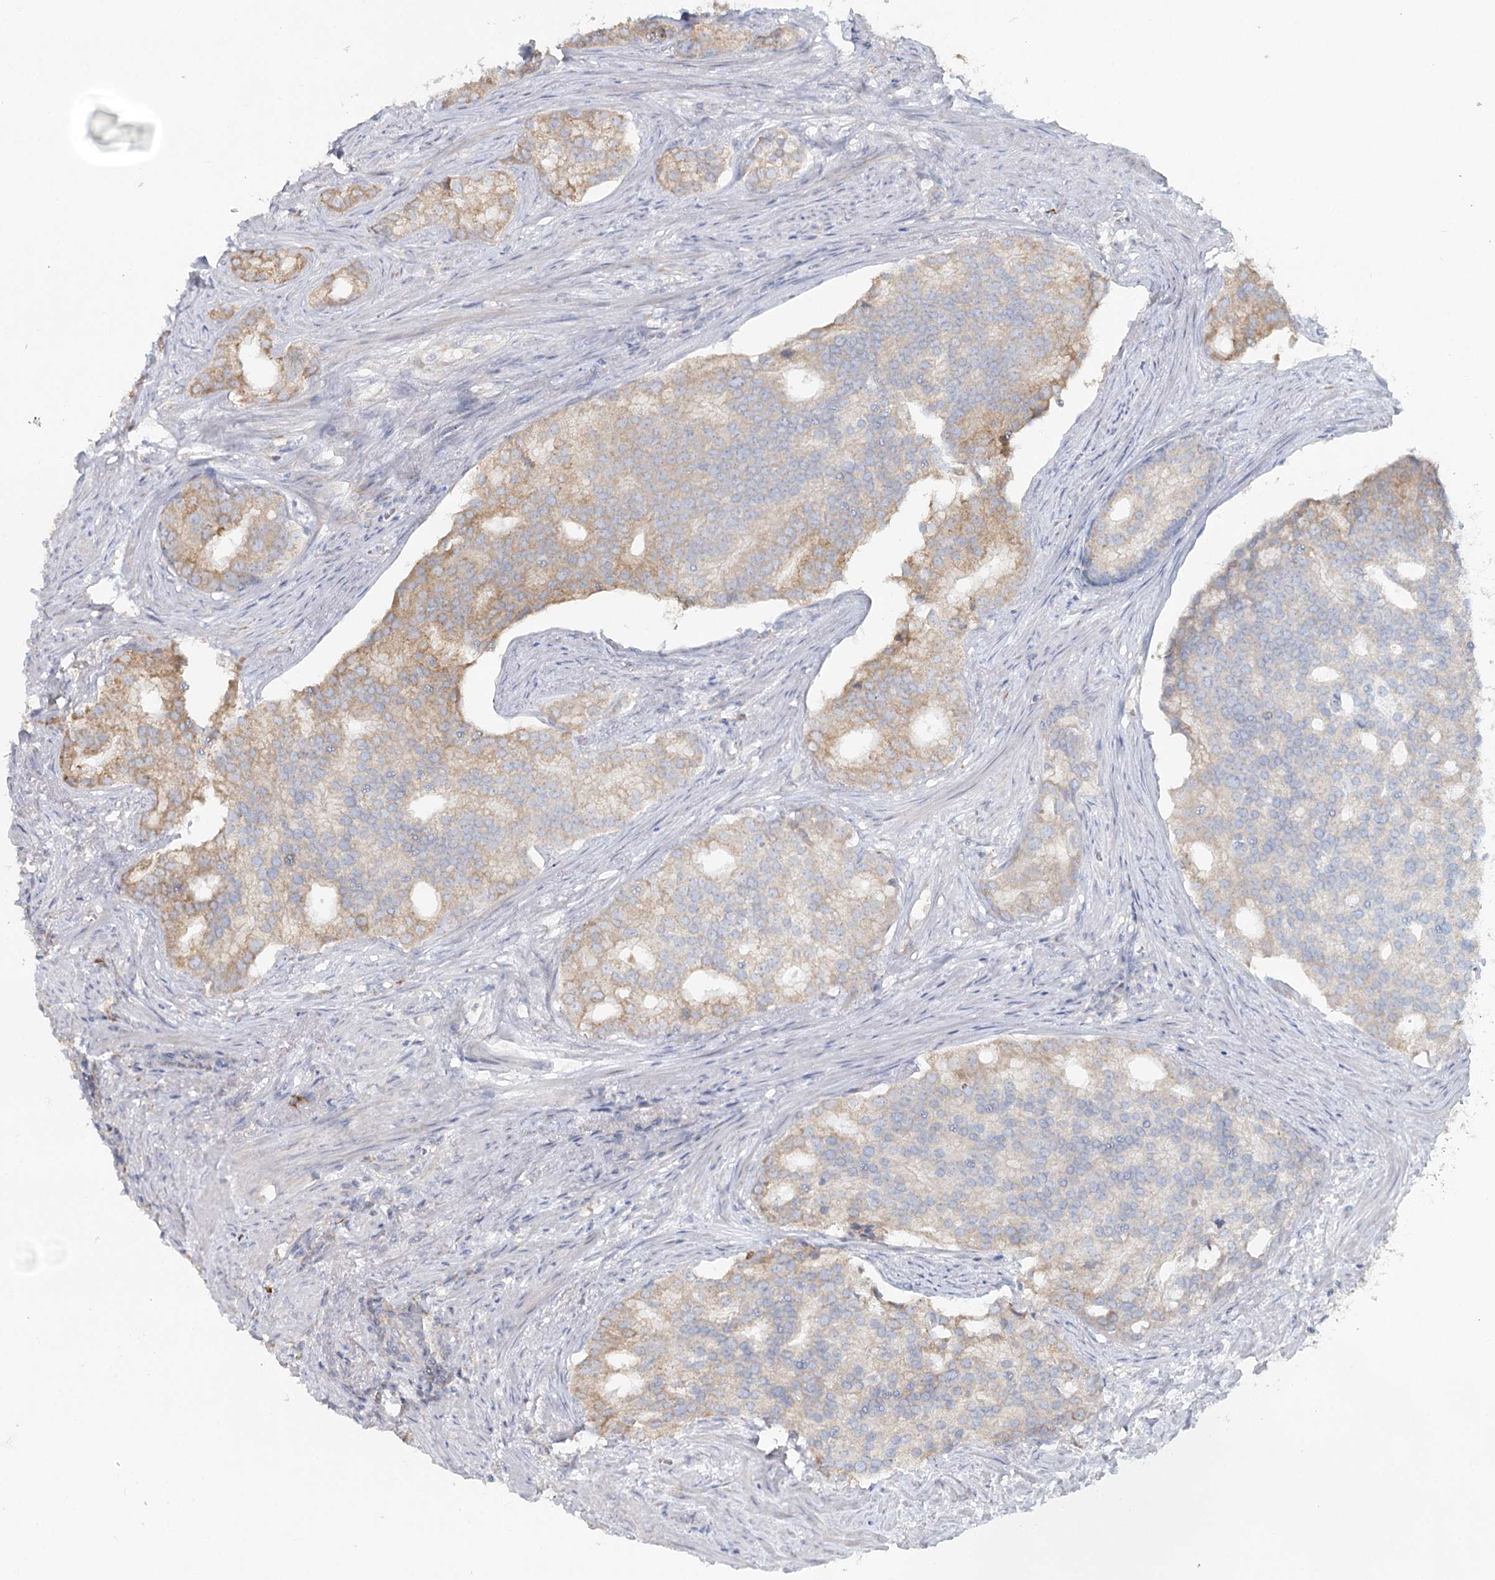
{"staining": {"intensity": "weak", "quantity": "25%-75%", "location": "cytoplasmic/membranous"}, "tissue": "prostate cancer", "cell_type": "Tumor cells", "image_type": "cancer", "snomed": [{"axis": "morphology", "description": "Adenocarcinoma, Low grade"}, {"axis": "topography", "description": "Prostate"}], "caption": "Prostate cancer (adenocarcinoma (low-grade)) was stained to show a protein in brown. There is low levels of weak cytoplasmic/membranous staining in about 25%-75% of tumor cells.", "gene": "ANKRD16", "patient": {"sex": "male", "age": 71}}